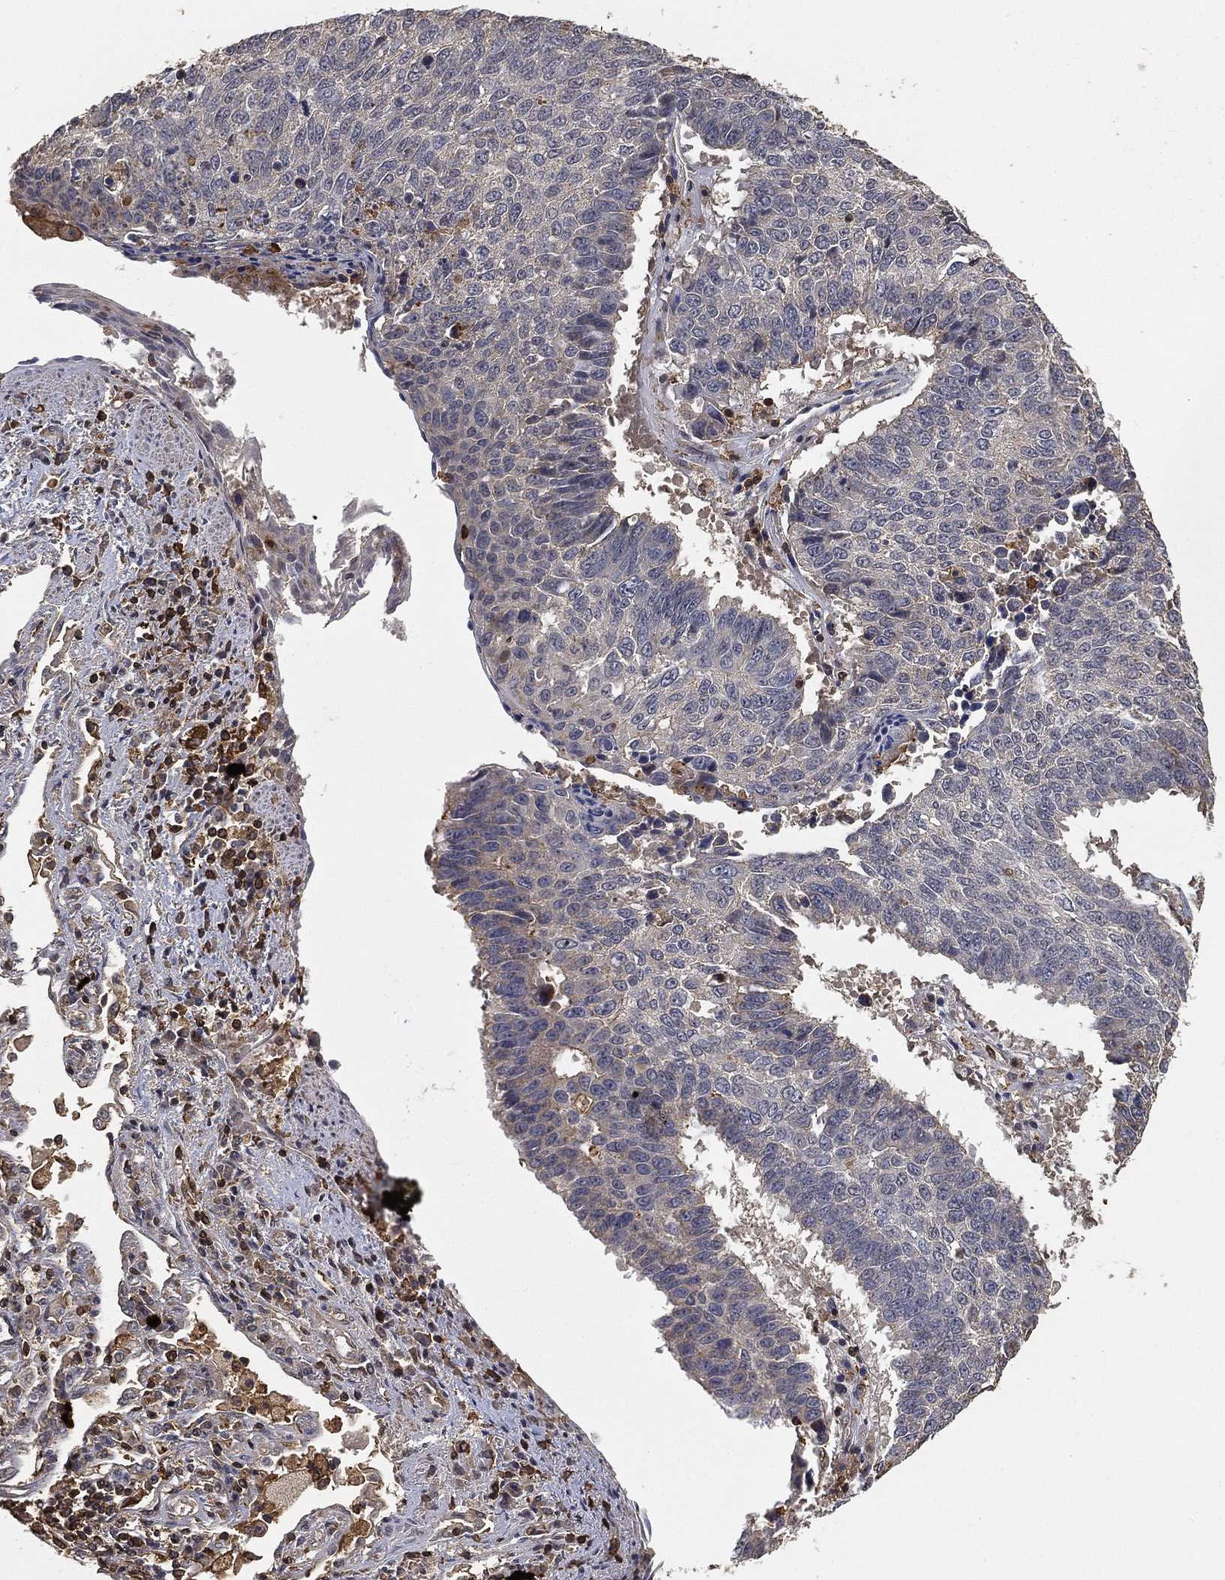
{"staining": {"intensity": "negative", "quantity": "none", "location": "none"}, "tissue": "lung cancer", "cell_type": "Tumor cells", "image_type": "cancer", "snomed": [{"axis": "morphology", "description": "Squamous cell carcinoma, NOS"}, {"axis": "topography", "description": "Lung"}], "caption": "Tumor cells are negative for protein expression in human lung cancer (squamous cell carcinoma). (Stains: DAB (3,3'-diaminobenzidine) IHC with hematoxylin counter stain, Microscopy: brightfield microscopy at high magnification).", "gene": "CRYL1", "patient": {"sex": "male", "age": 73}}